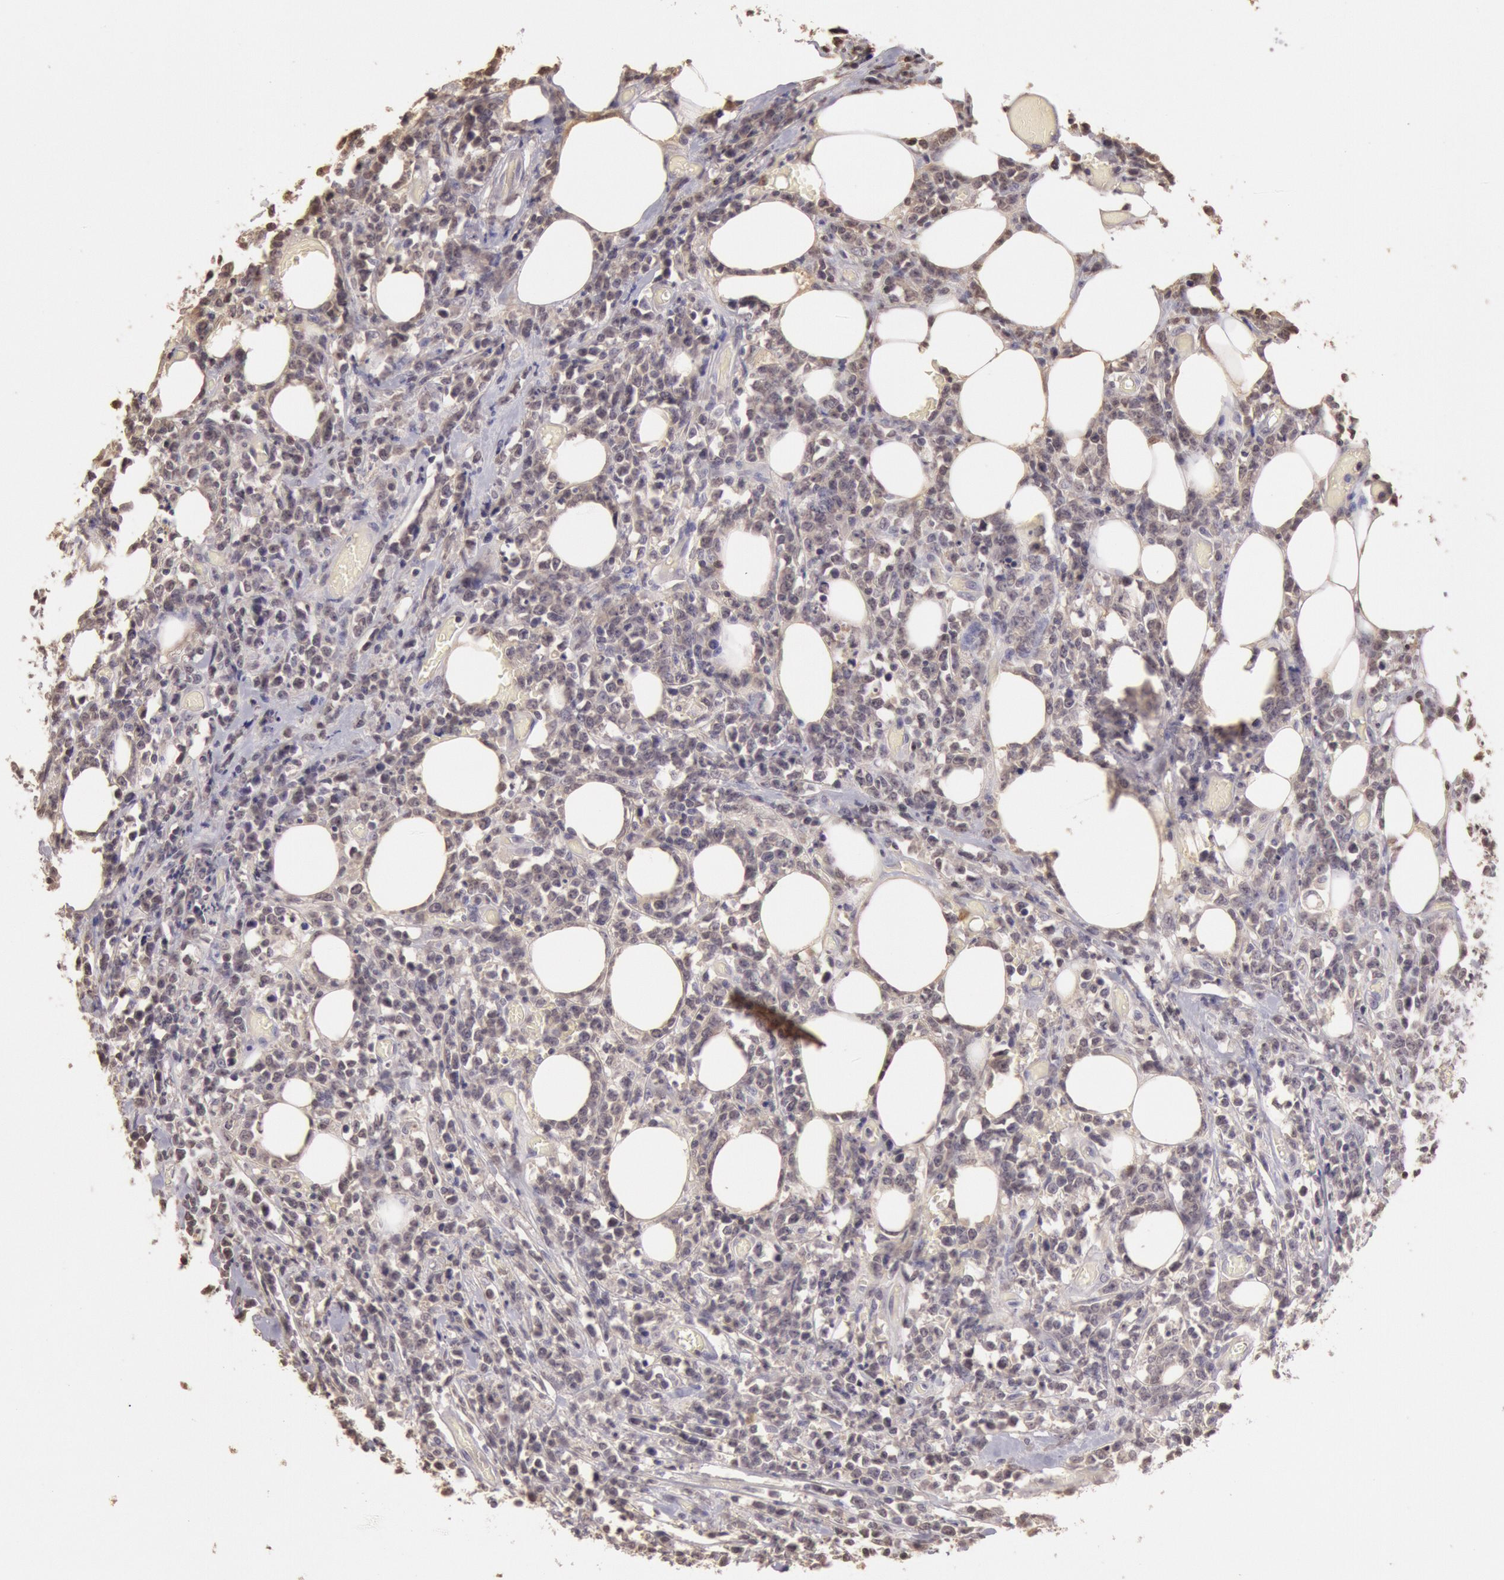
{"staining": {"intensity": "weak", "quantity": "<25%", "location": "nuclear"}, "tissue": "lymphoma", "cell_type": "Tumor cells", "image_type": "cancer", "snomed": [{"axis": "morphology", "description": "Malignant lymphoma, non-Hodgkin's type, High grade"}, {"axis": "topography", "description": "Colon"}], "caption": "Immunohistochemical staining of lymphoma reveals no significant positivity in tumor cells.", "gene": "SOD1", "patient": {"sex": "male", "age": 82}}